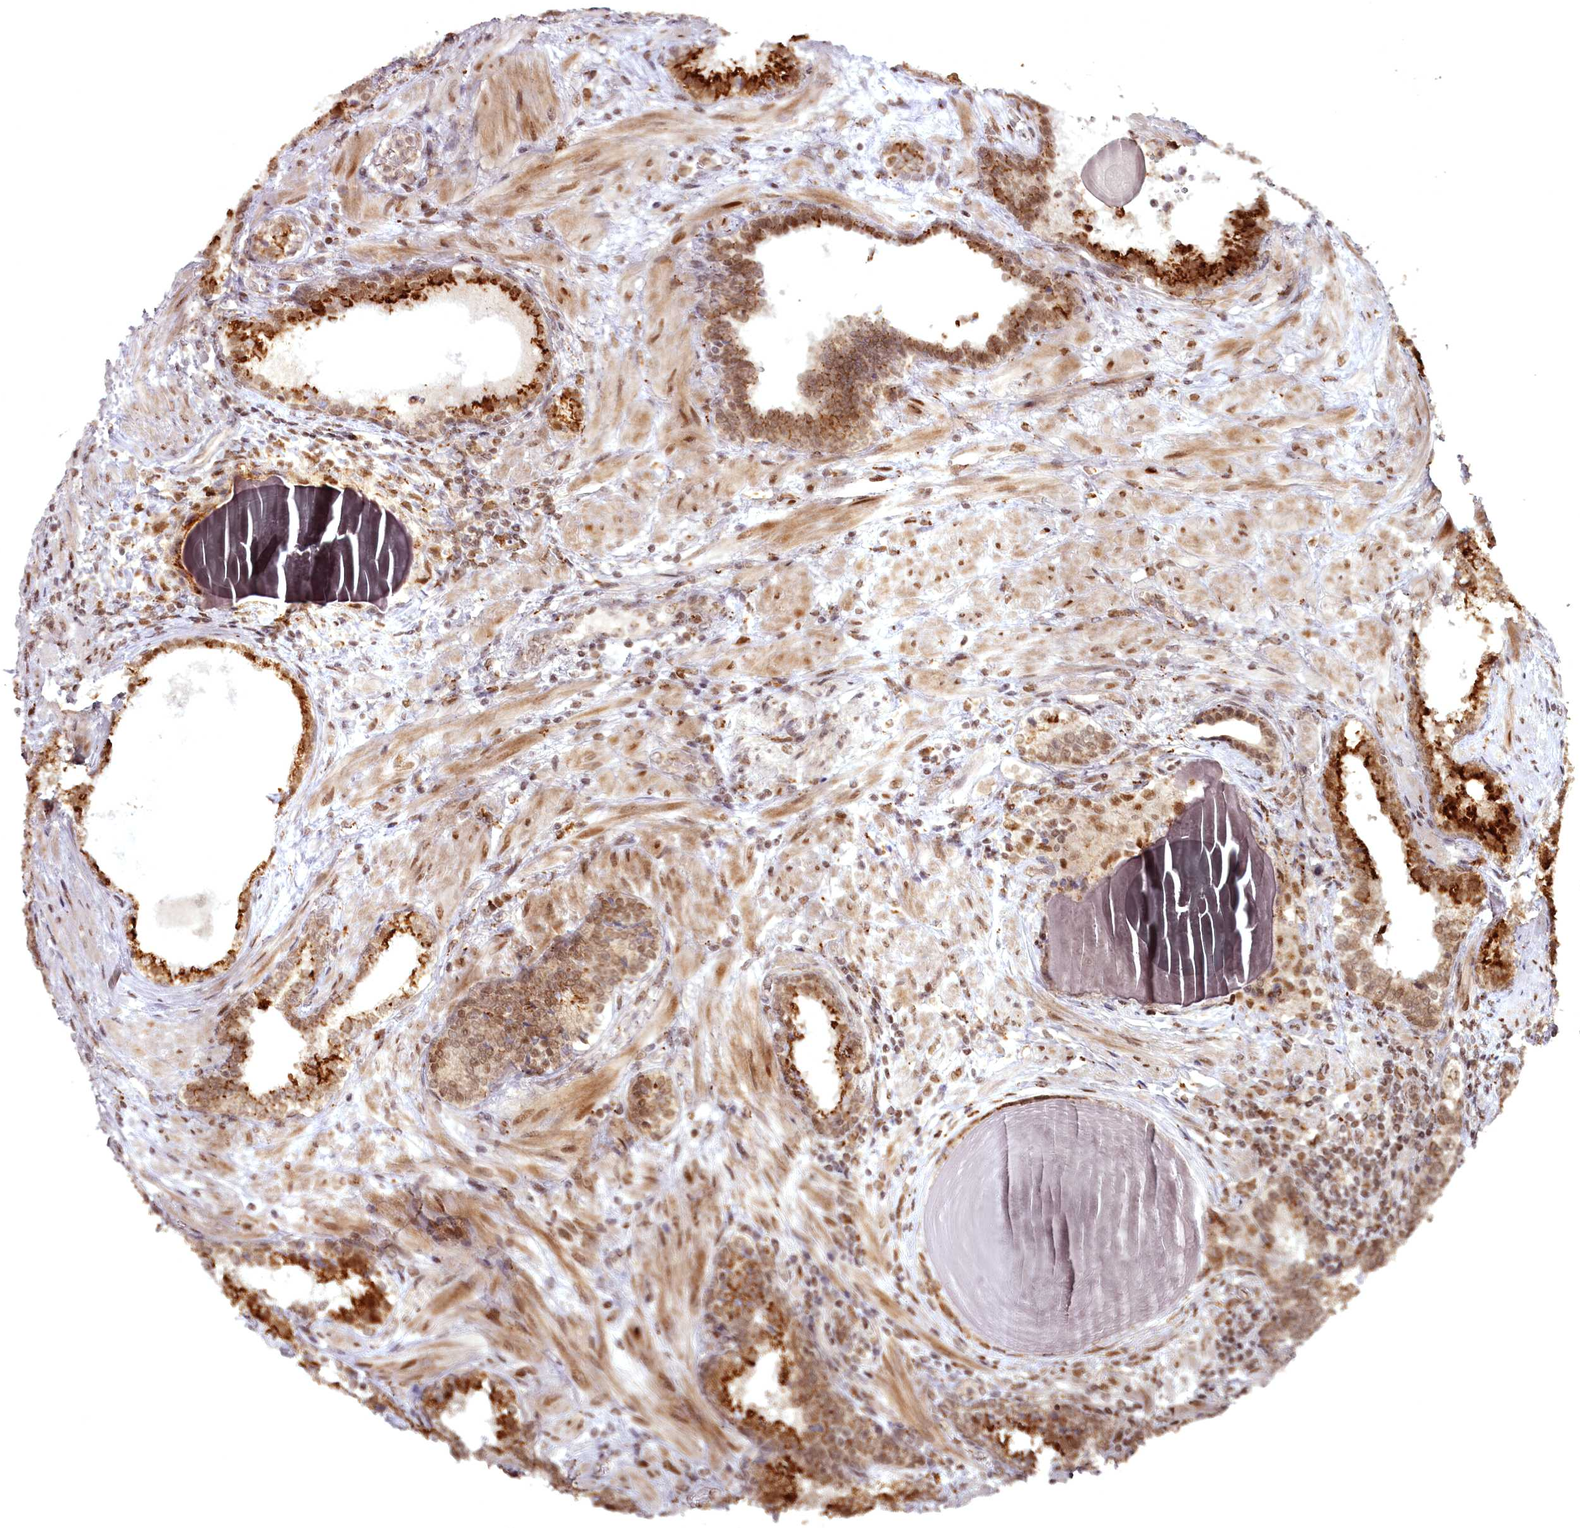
{"staining": {"intensity": "moderate", "quantity": ">75%", "location": "cytoplasmic/membranous,nuclear"}, "tissue": "prostate cancer", "cell_type": "Tumor cells", "image_type": "cancer", "snomed": [{"axis": "morphology", "description": "Adenocarcinoma, Low grade"}, {"axis": "topography", "description": "Prostate"}], "caption": "Protein expression analysis of human prostate adenocarcinoma (low-grade) reveals moderate cytoplasmic/membranous and nuclear positivity in approximately >75% of tumor cells. The staining was performed using DAB (3,3'-diaminobenzidine), with brown indicating positive protein expression. Nuclei are stained blue with hematoxylin.", "gene": "CEP83", "patient": {"sex": "male", "age": 60}}